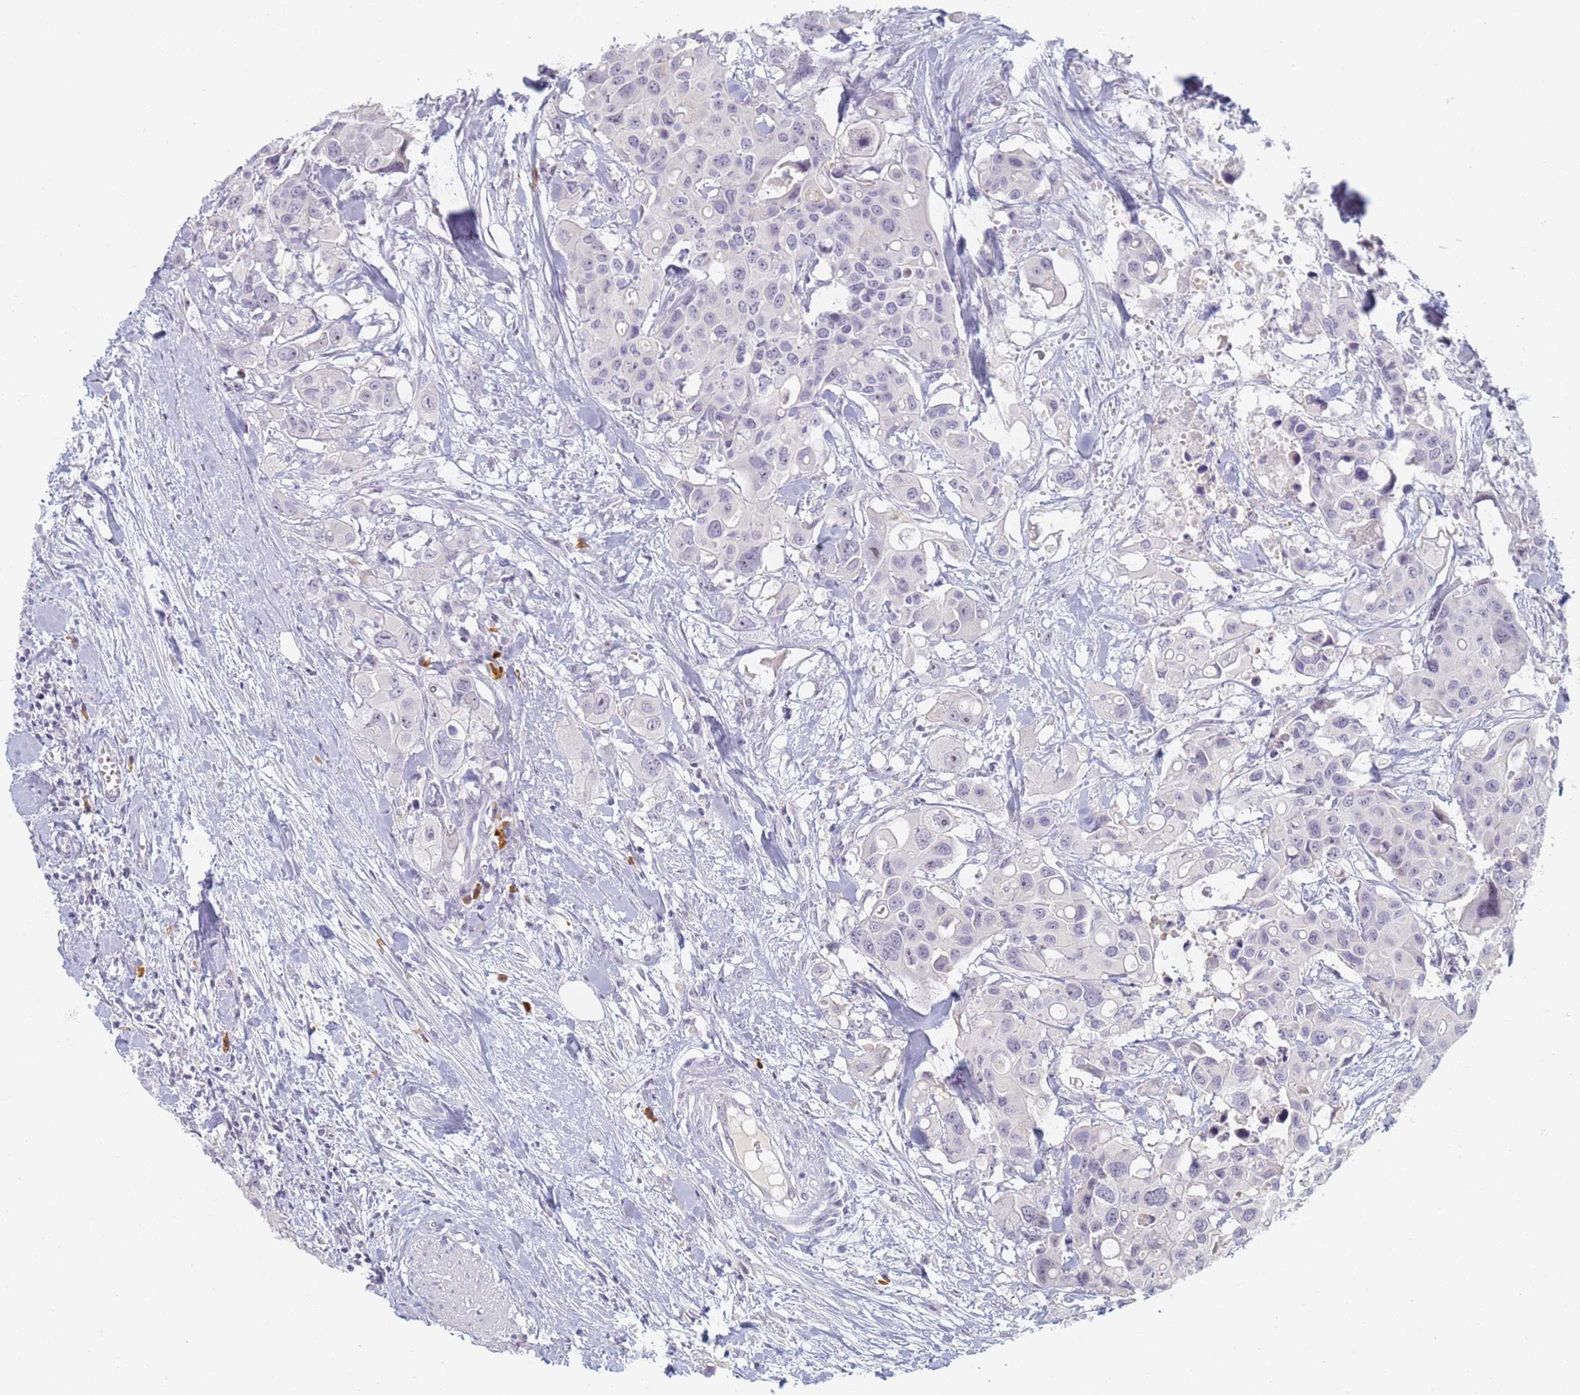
{"staining": {"intensity": "negative", "quantity": "none", "location": "none"}, "tissue": "colorectal cancer", "cell_type": "Tumor cells", "image_type": "cancer", "snomed": [{"axis": "morphology", "description": "Adenocarcinoma, NOS"}, {"axis": "topography", "description": "Colon"}], "caption": "A high-resolution micrograph shows IHC staining of adenocarcinoma (colorectal), which exhibits no significant expression in tumor cells.", "gene": "SLC38A9", "patient": {"sex": "male", "age": 77}}